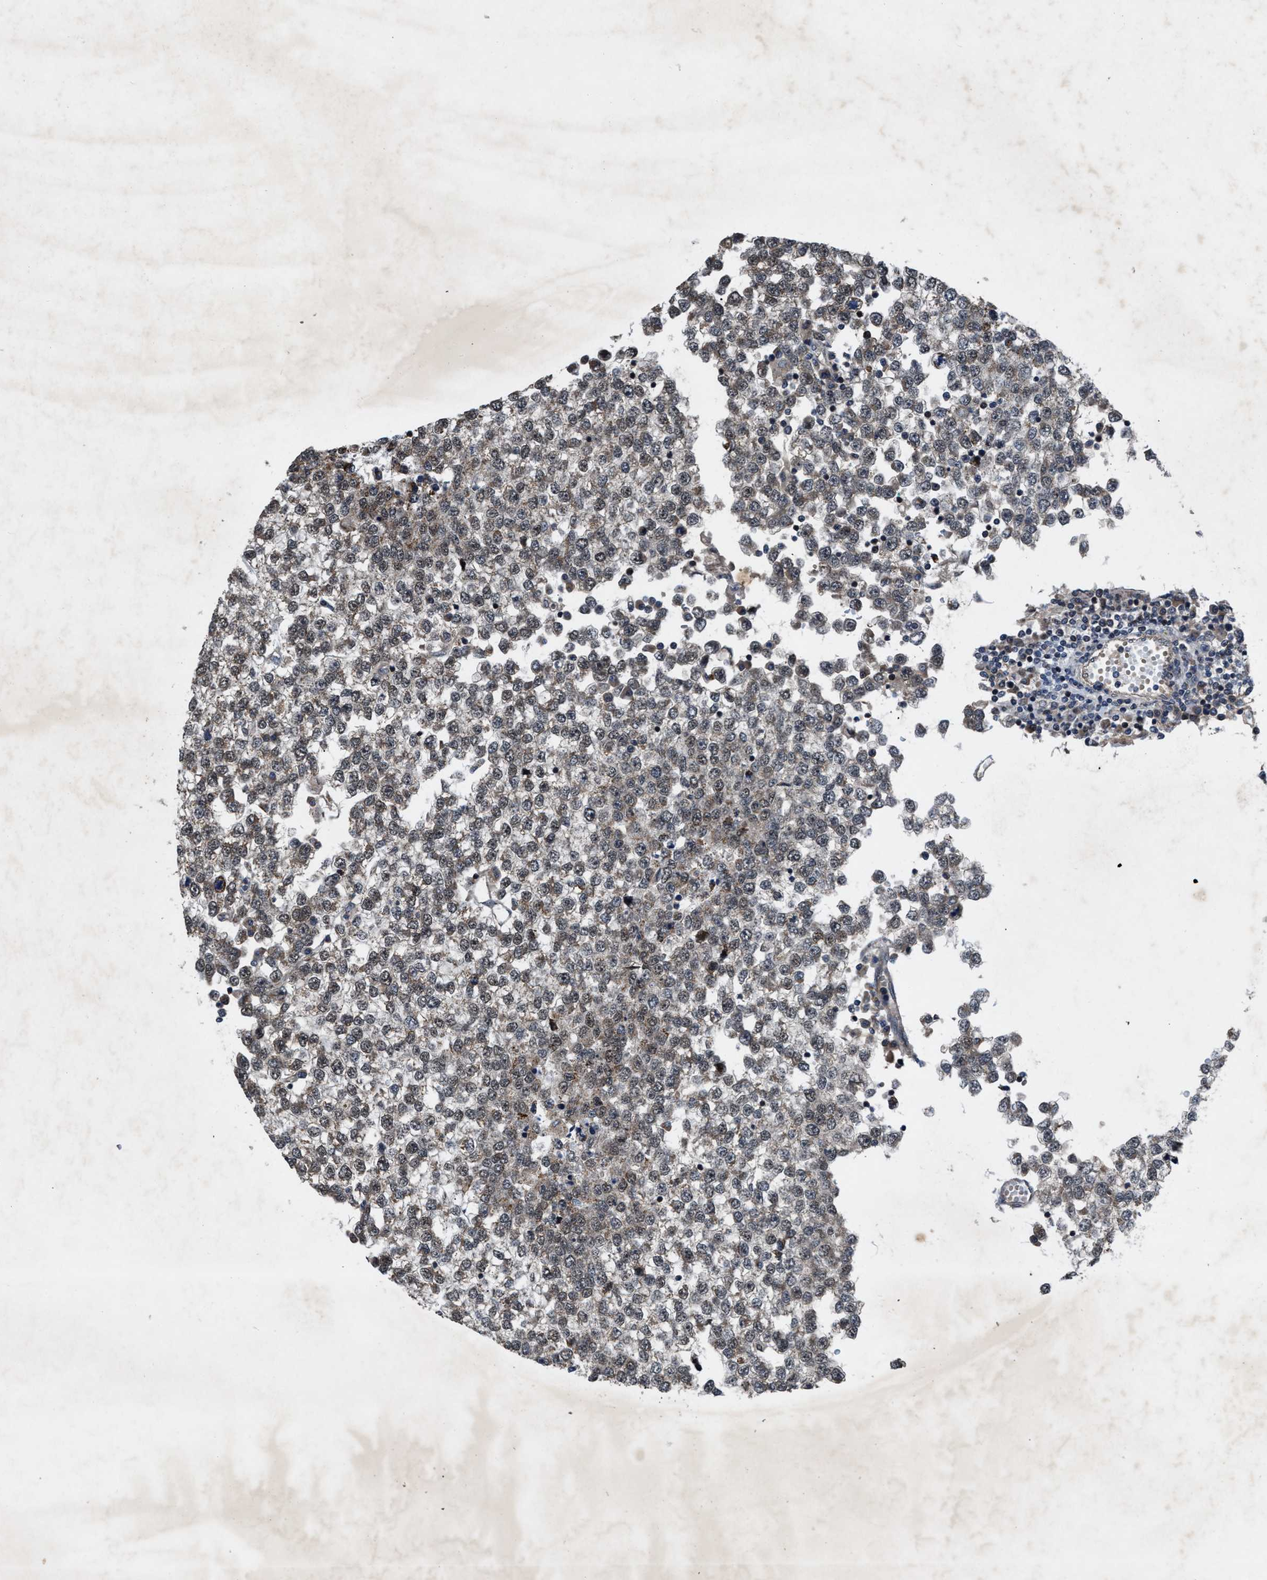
{"staining": {"intensity": "moderate", "quantity": ">75%", "location": "nuclear"}, "tissue": "testis cancer", "cell_type": "Tumor cells", "image_type": "cancer", "snomed": [{"axis": "morphology", "description": "Seminoma, NOS"}, {"axis": "topography", "description": "Testis"}], "caption": "Testis cancer (seminoma) stained with a brown dye displays moderate nuclear positive expression in approximately >75% of tumor cells.", "gene": "ZNHIT1", "patient": {"sex": "male", "age": 65}}